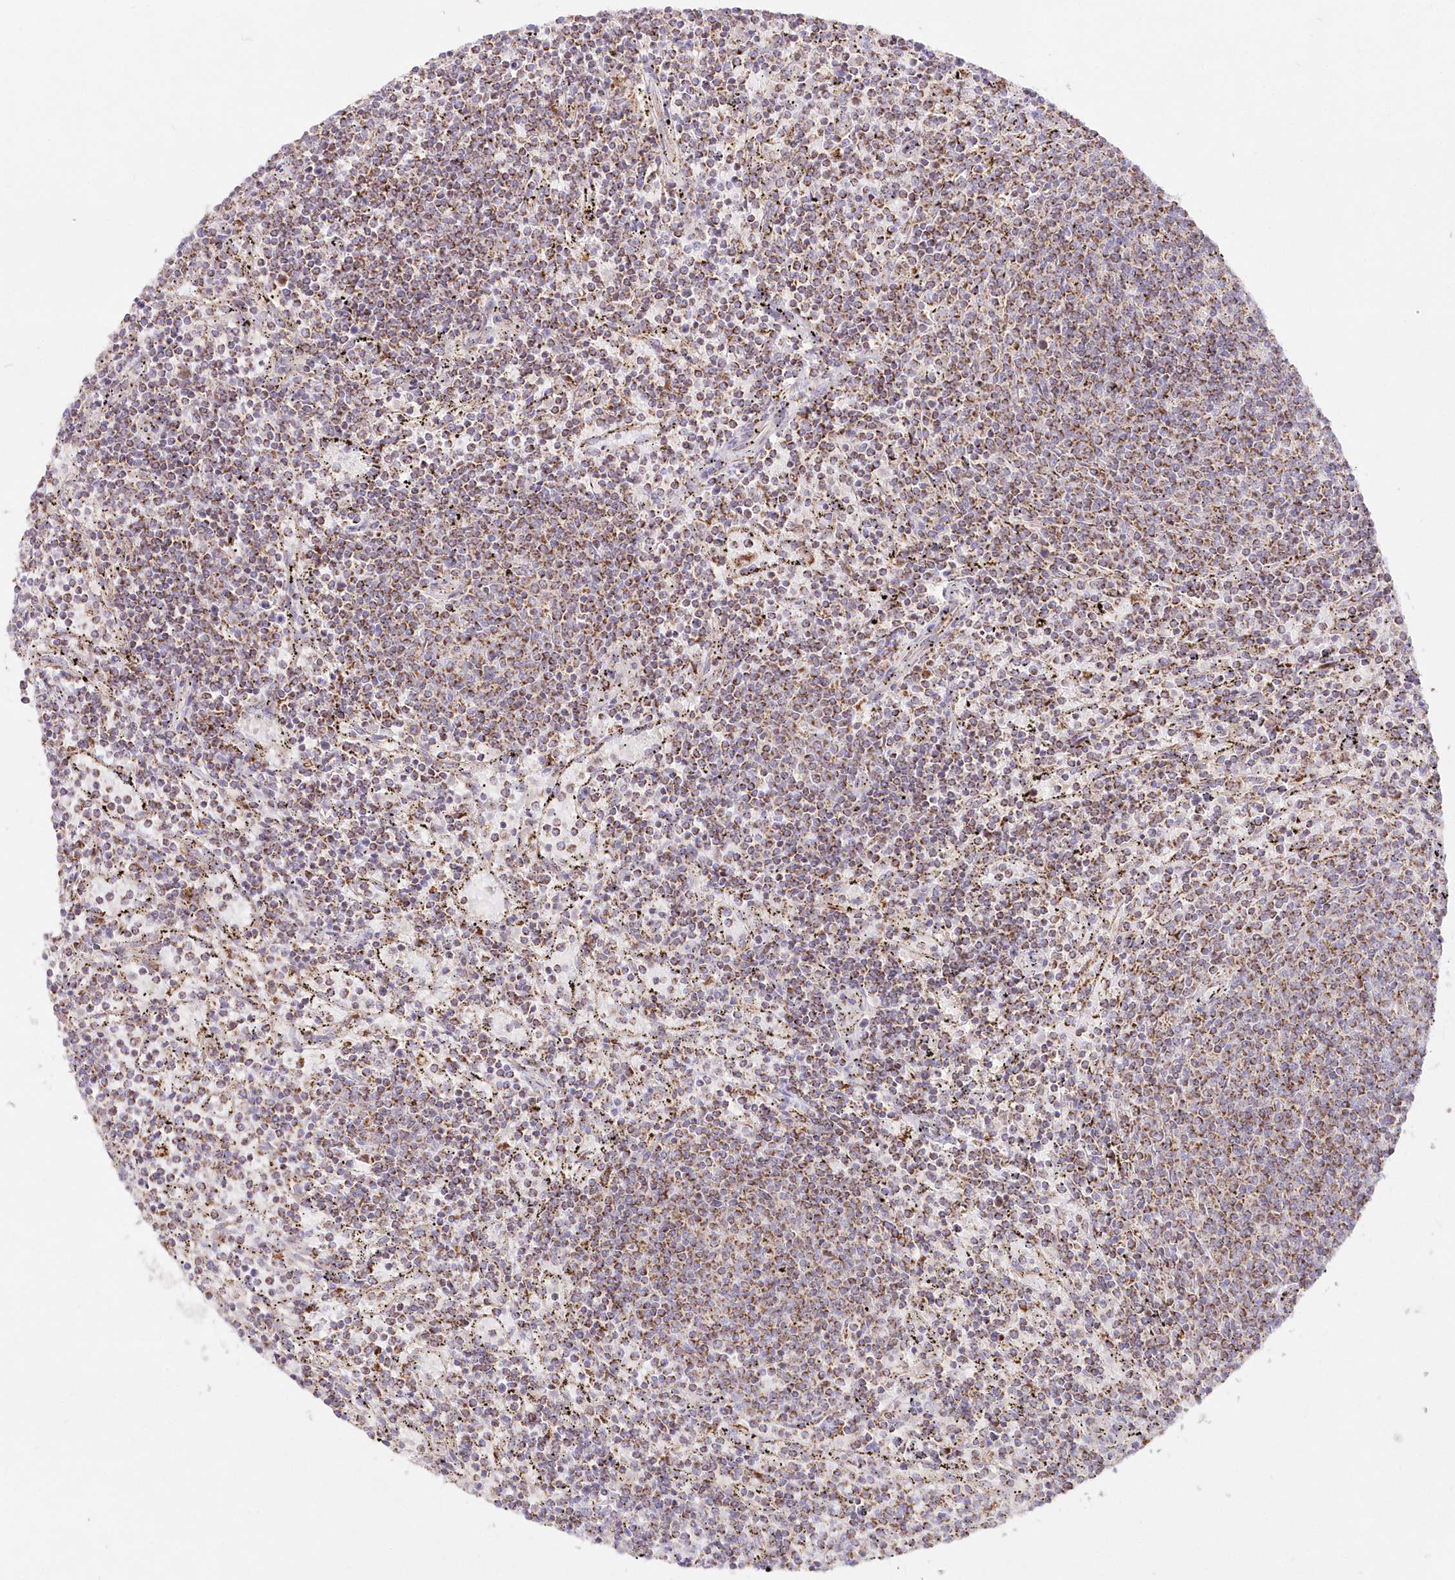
{"staining": {"intensity": "weak", "quantity": "25%-75%", "location": "cytoplasmic/membranous"}, "tissue": "lymphoma", "cell_type": "Tumor cells", "image_type": "cancer", "snomed": [{"axis": "morphology", "description": "Malignant lymphoma, non-Hodgkin's type, Low grade"}, {"axis": "topography", "description": "Spleen"}], "caption": "A brown stain highlights weak cytoplasmic/membranous expression of a protein in human lymphoma tumor cells. (IHC, brightfield microscopy, high magnification).", "gene": "DNA2", "patient": {"sex": "female", "age": 50}}